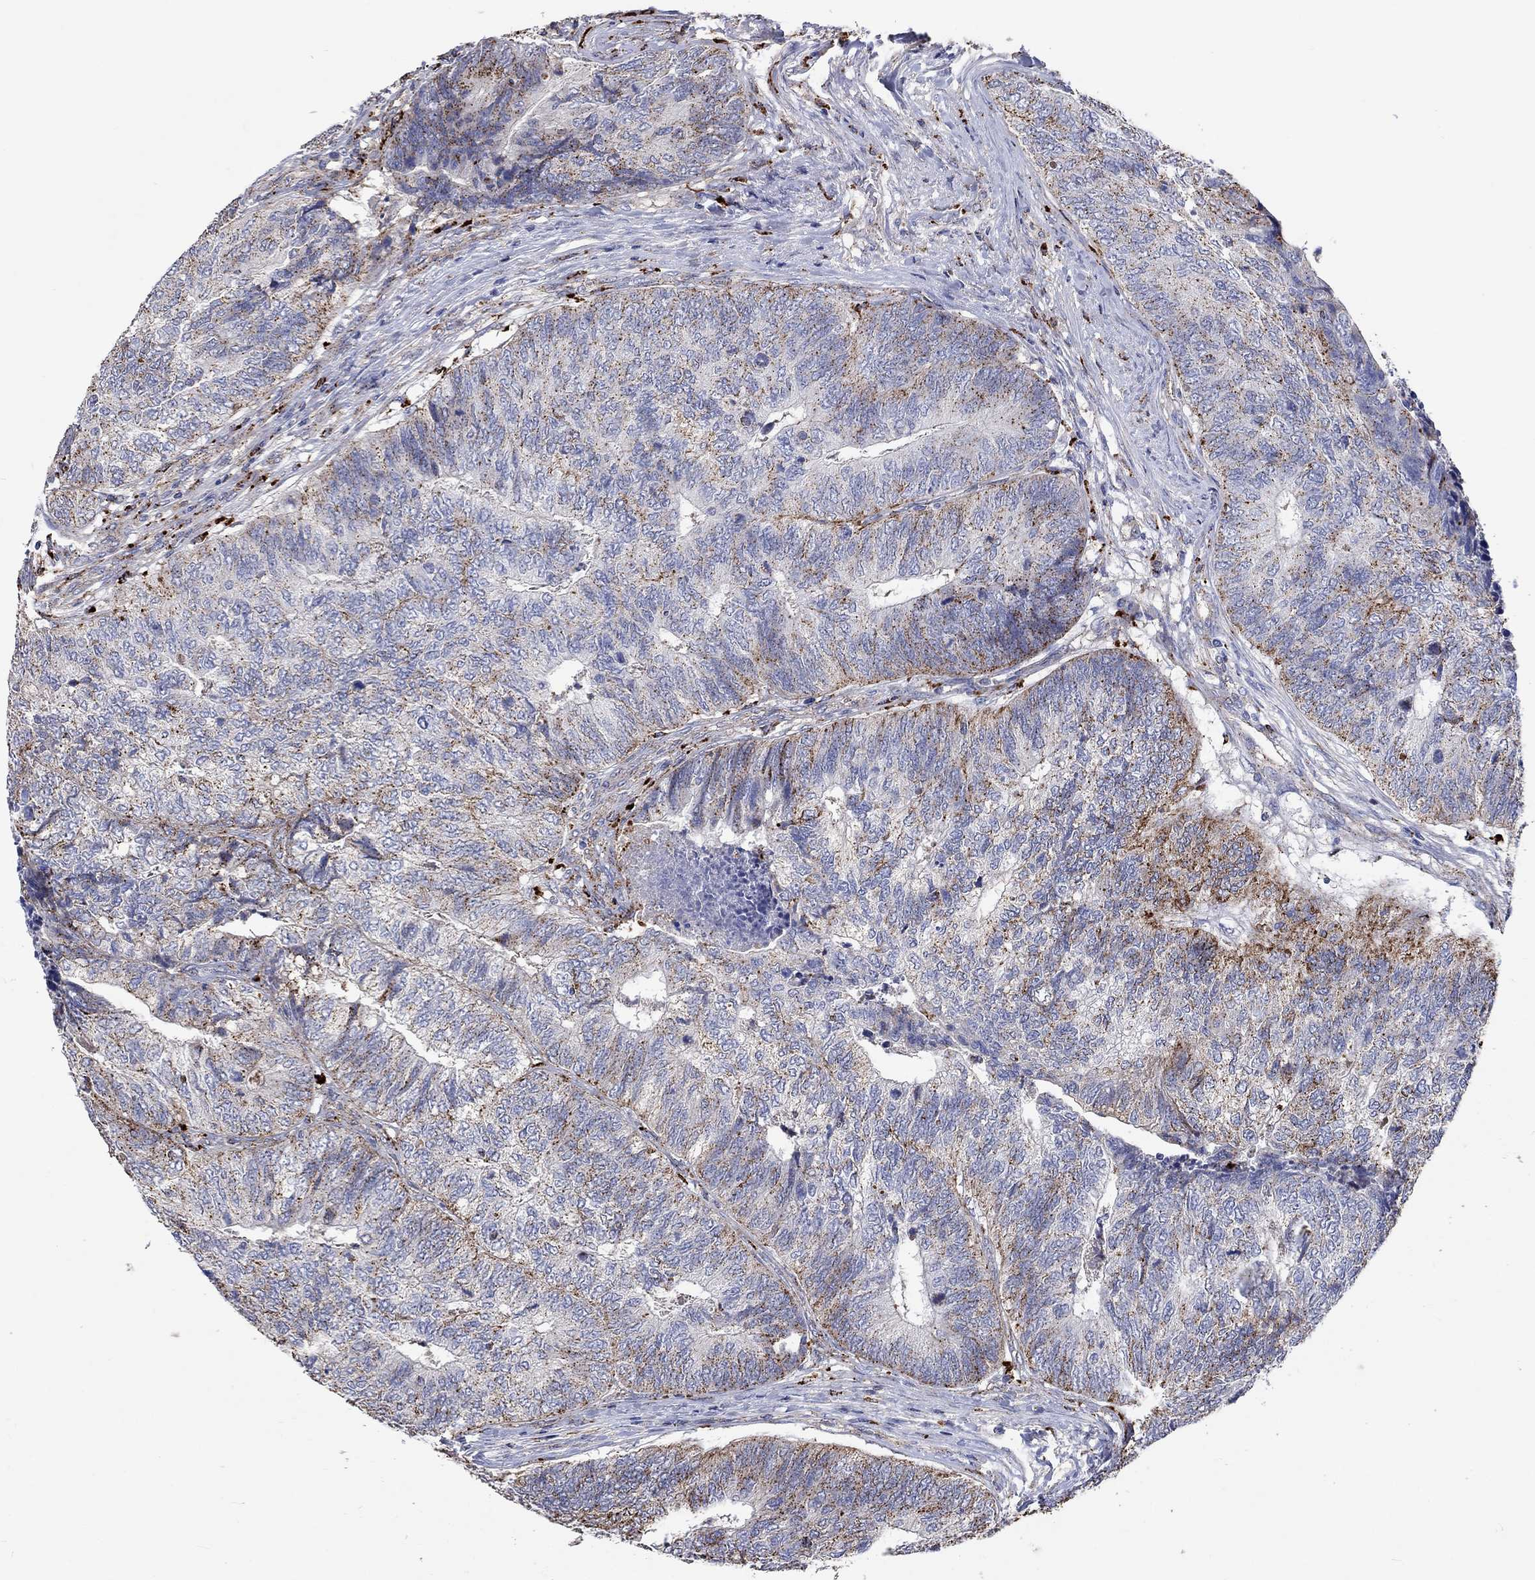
{"staining": {"intensity": "moderate", "quantity": "25%-75%", "location": "cytoplasmic/membranous"}, "tissue": "colorectal cancer", "cell_type": "Tumor cells", "image_type": "cancer", "snomed": [{"axis": "morphology", "description": "Adenocarcinoma, NOS"}, {"axis": "topography", "description": "Colon"}], "caption": "High-magnification brightfield microscopy of colorectal adenocarcinoma stained with DAB (brown) and counterstained with hematoxylin (blue). tumor cells exhibit moderate cytoplasmic/membranous staining is identified in approximately25%-75% of cells.", "gene": "CTSB", "patient": {"sex": "female", "age": 67}}